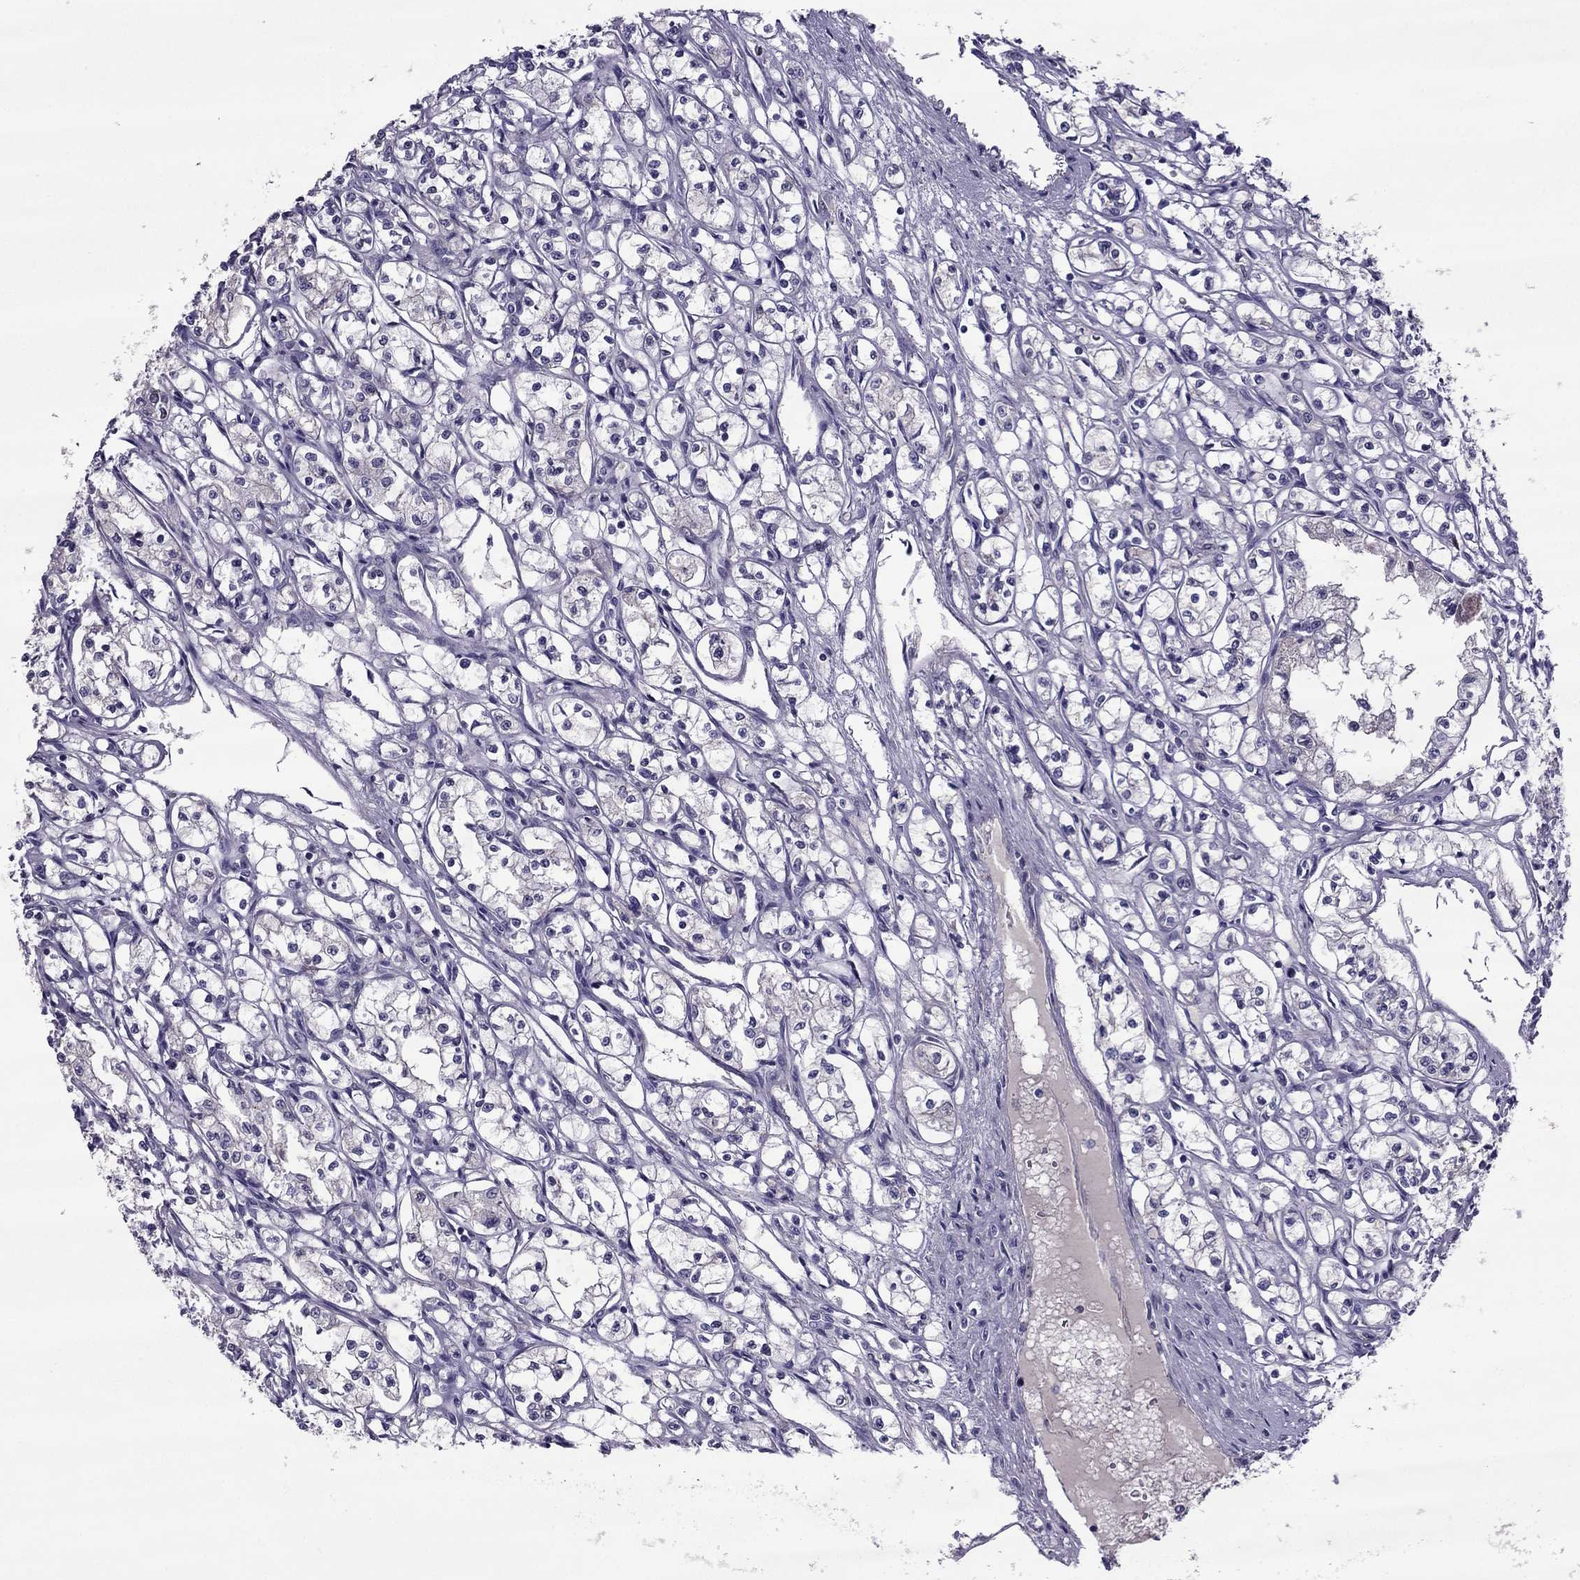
{"staining": {"intensity": "negative", "quantity": "none", "location": "none"}, "tissue": "renal cancer", "cell_type": "Tumor cells", "image_type": "cancer", "snomed": [{"axis": "morphology", "description": "Adenocarcinoma, NOS"}, {"axis": "topography", "description": "Kidney"}], "caption": "Immunohistochemical staining of human adenocarcinoma (renal) displays no significant staining in tumor cells.", "gene": "MYBPH", "patient": {"sex": "male", "age": 56}}